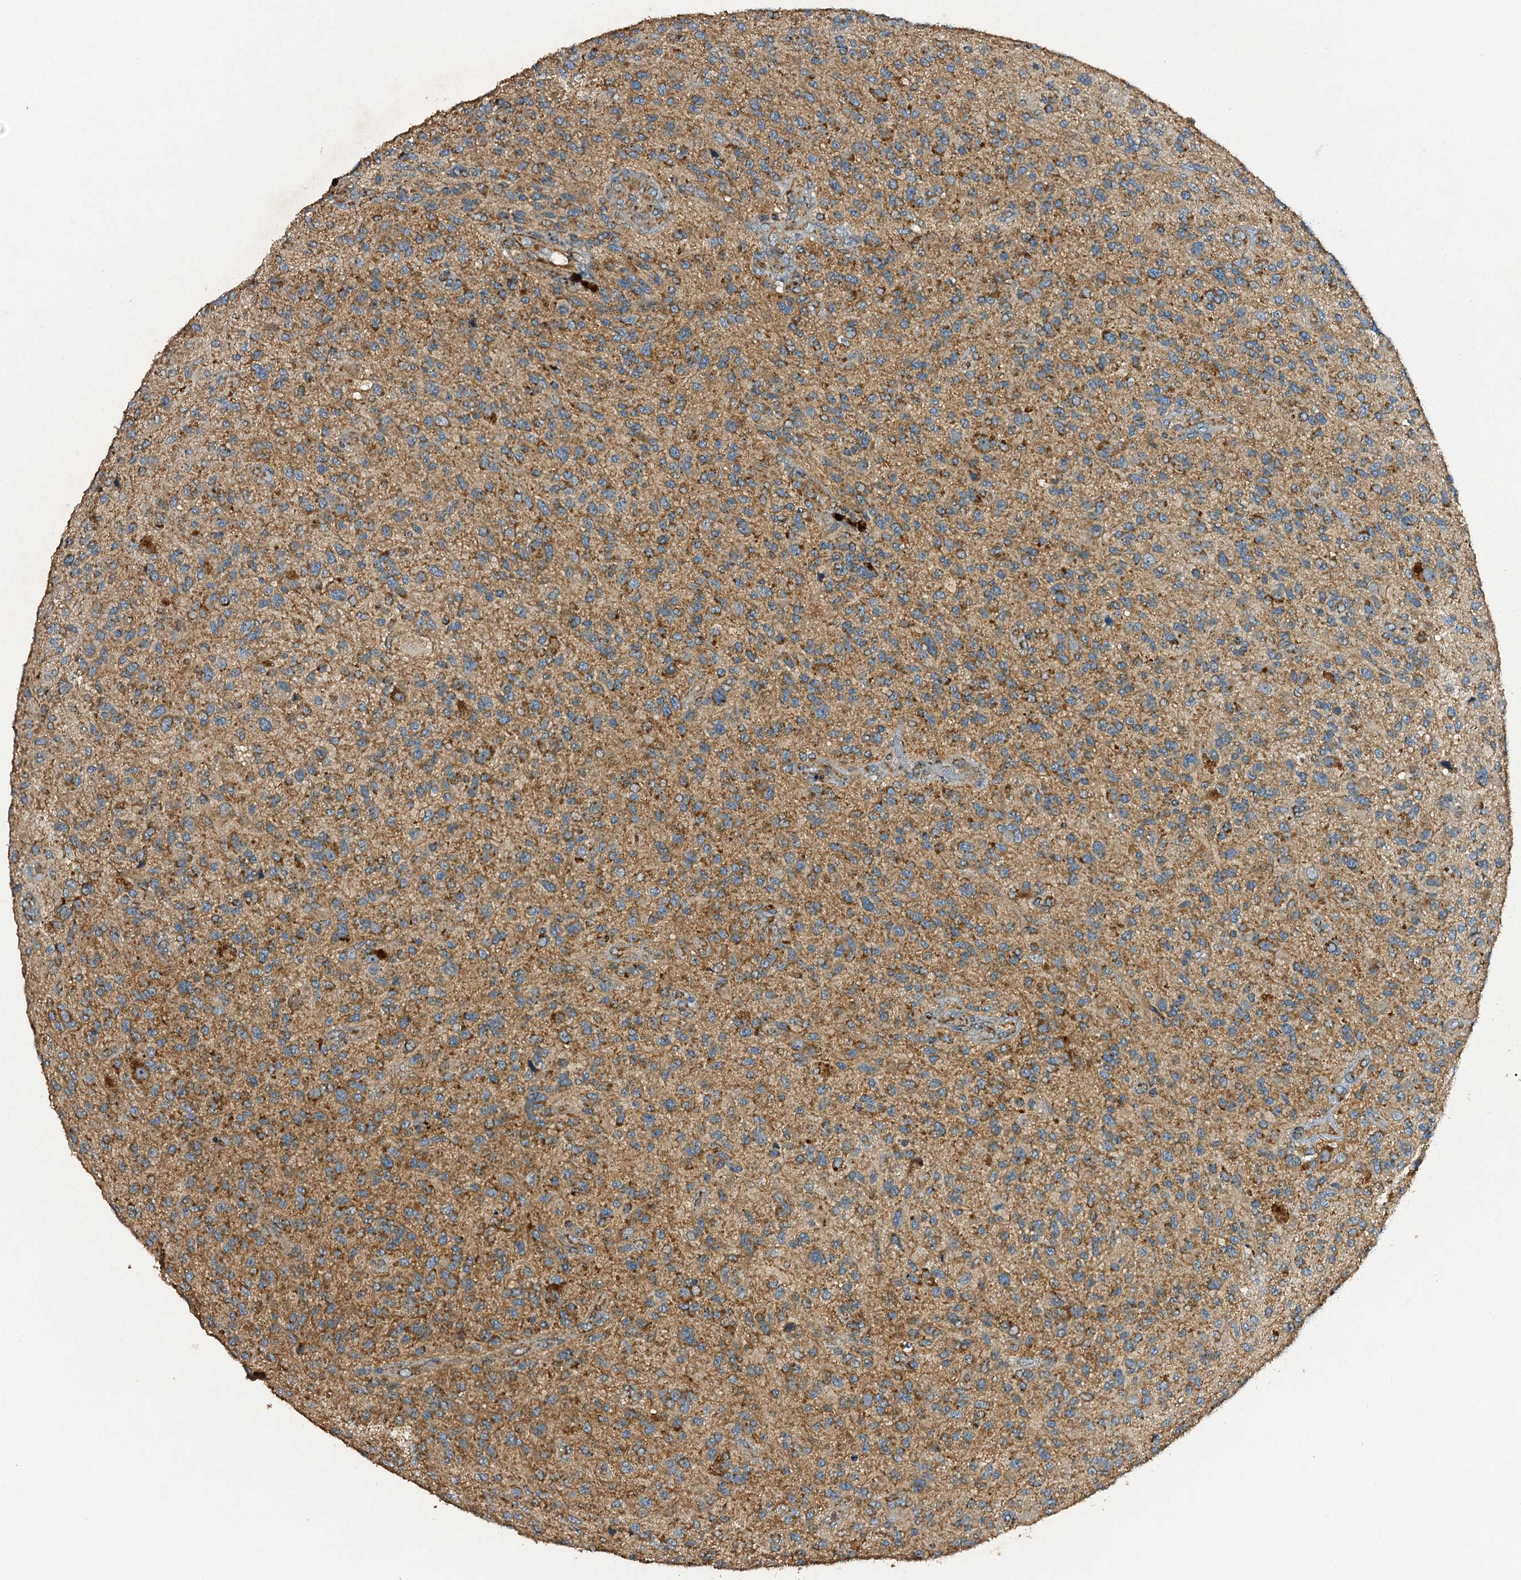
{"staining": {"intensity": "moderate", "quantity": ">75%", "location": "cytoplasmic/membranous"}, "tissue": "glioma", "cell_type": "Tumor cells", "image_type": "cancer", "snomed": [{"axis": "morphology", "description": "Glioma, malignant, High grade"}, {"axis": "topography", "description": "Brain"}], "caption": "This image shows IHC staining of human malignant glioma (high-grade), with medium moderate cytoplasmic/membranous staining in about >75% of tumor cells.", "gene": "NDUFA13", "patient": {"sex": "male", "age": 47}}